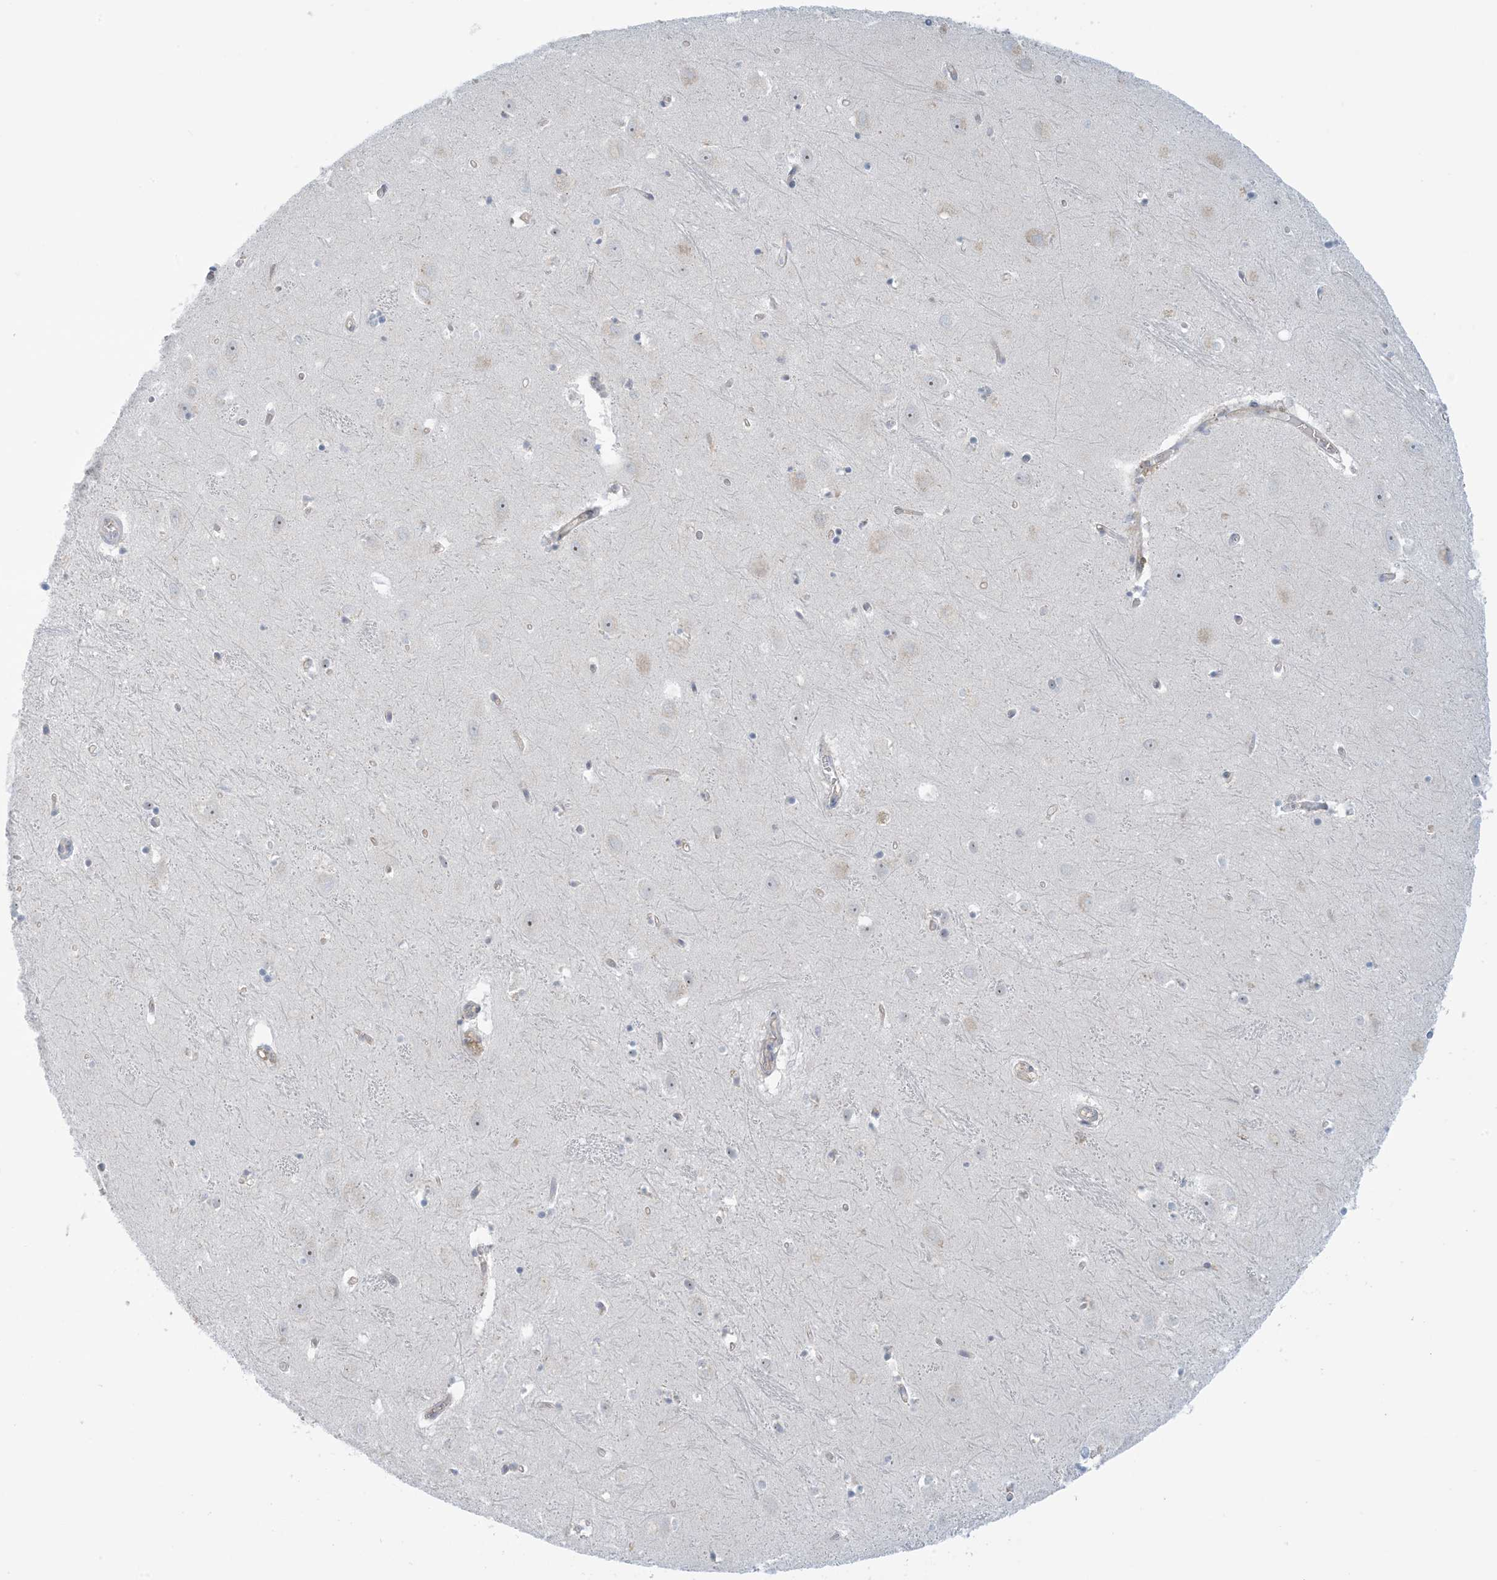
{"staining": {"intensity": "negative", "quantity": "none", "location": "none"}, "tissue": "hippocampus", "cell_type": "Glial cells", "image_type": "normal", "snomed": [{"axis": "morphology", "description": "Normal tissue, NOS"}, {"axis": "topography", "description": "Hippocampus"}], "caption": "Immunohistochemistry (IHC) of benign hippocampus exhibits no expression in glial cells.", "gene": "MRPS18A", "patient": {"sex": "female", "age": 64}}